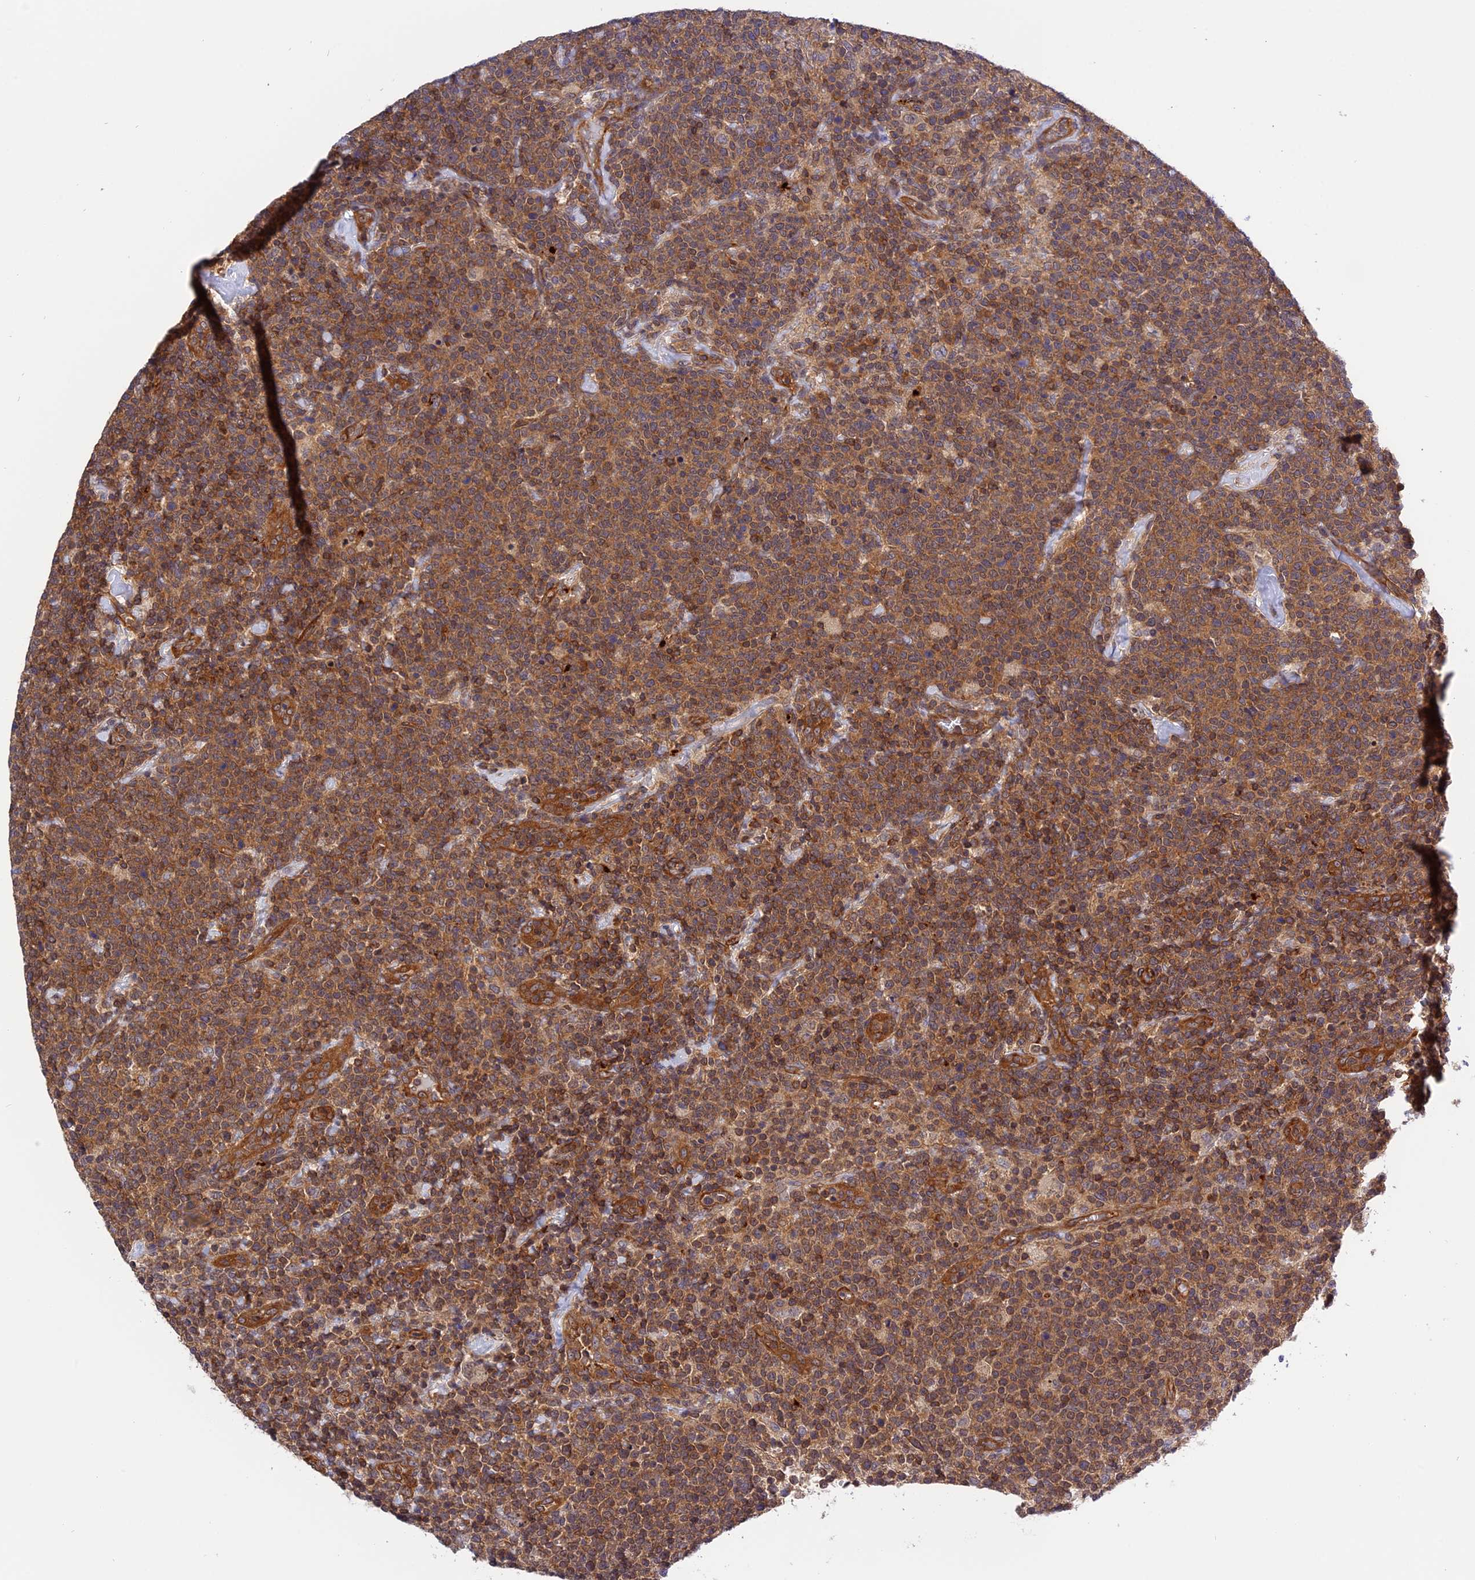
{"staining": {"intensity": "moderate", "quantity": ">75%", "location": "cytoplasmic/membranous"}, "tissue": "lymphoma", "cell_type": "Tumor cells", "image_type": "cancer", "snomed": [{"axis": "morphology", "description": "Malignant lymphoma, non-Hodgkin's type, High grade"}, {"axis": "topography", "description": "Lymph node"}], "caption": "A brown stain highlights moderate cytoplasmic/membranous expression of a protein in human lymphoma tumor cells. The protein of interest is shown in brown color, while the nuclei are stained blue.", "gene": "C5orf22", "patient": {"sex": "male", "age": 61}}